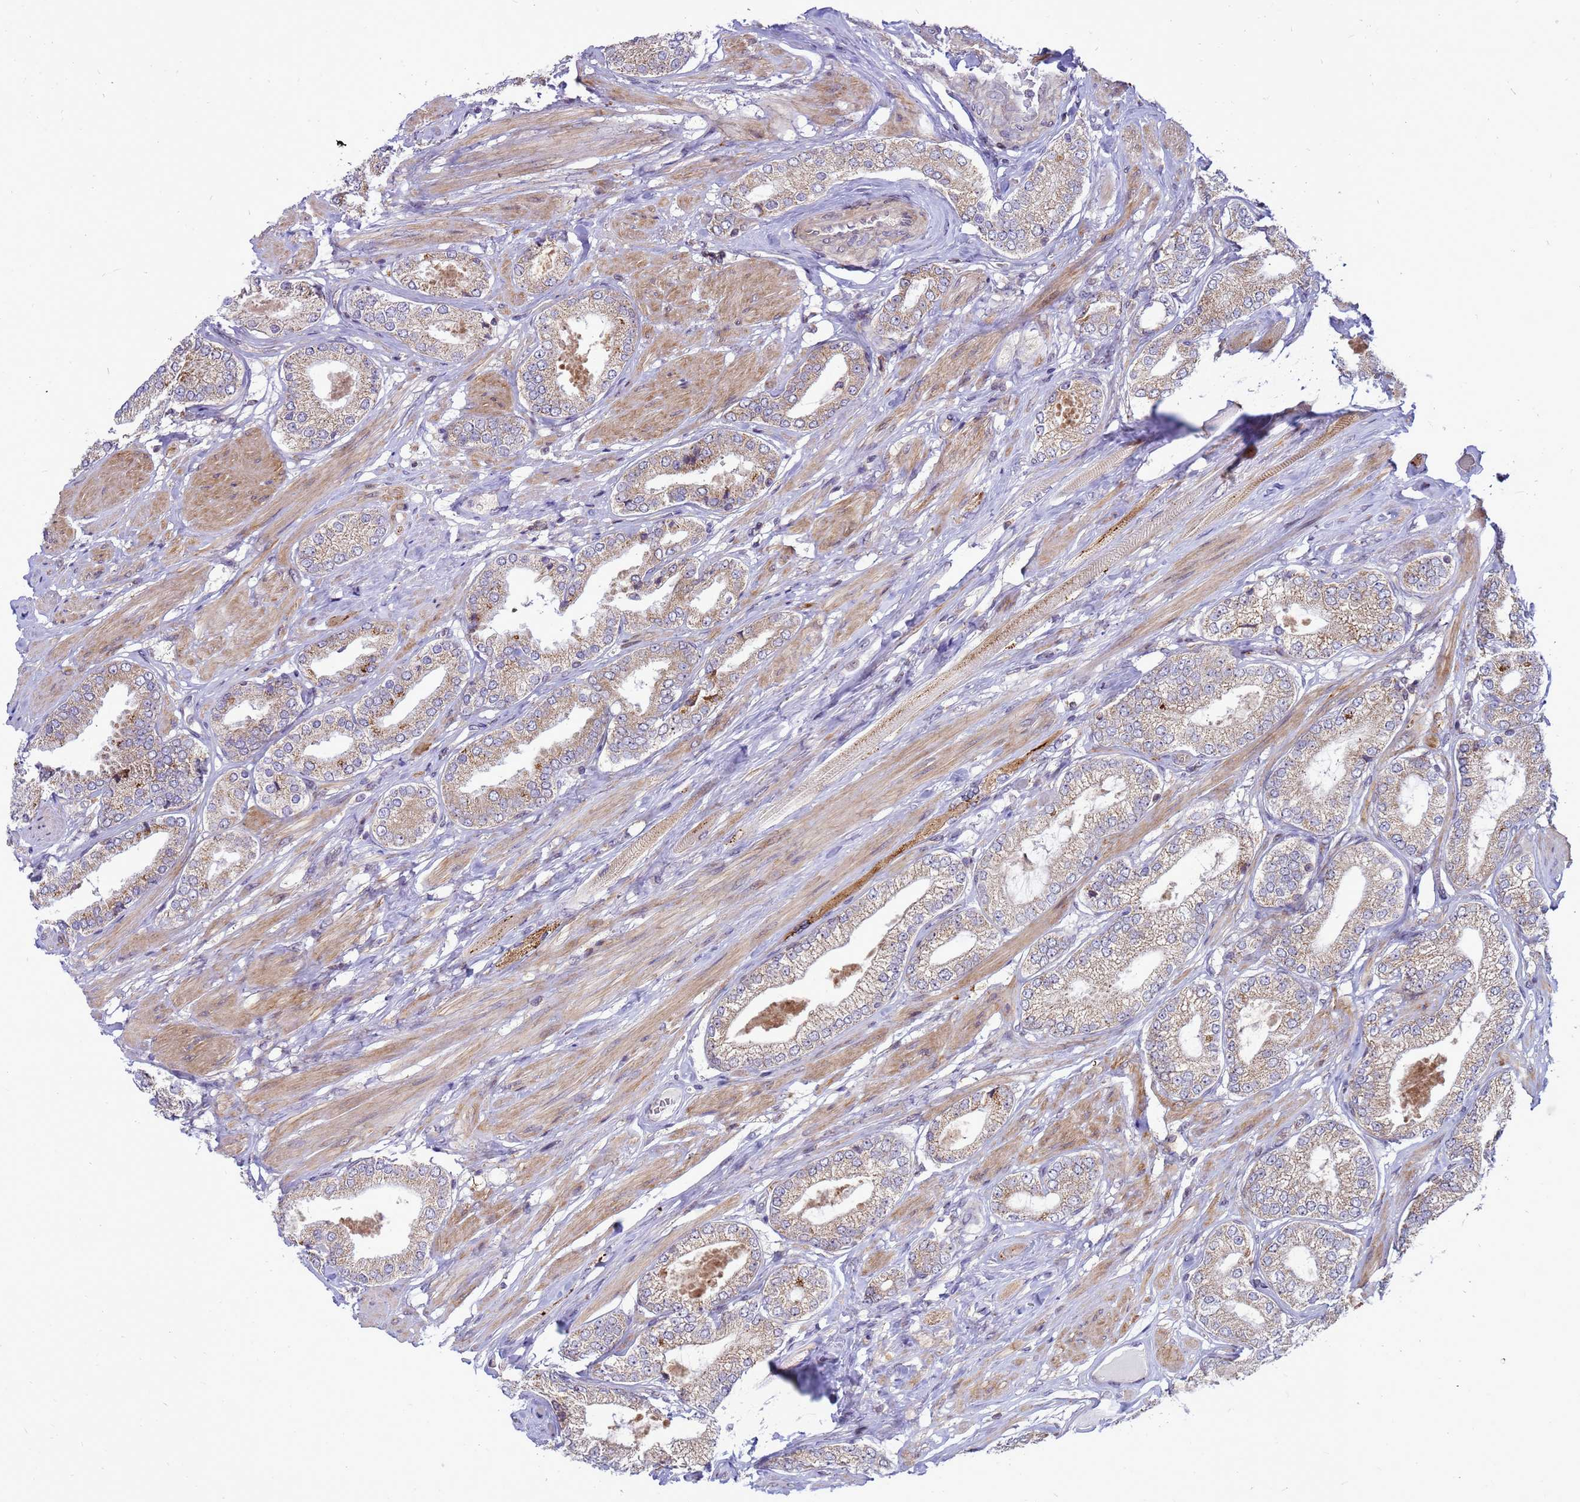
{"staining": {"intensity": "weak", "quantity": ">75%", "location": "cytoplasmic/membranous"}, "tissue": "prostate cancer", "cell_type": "Tumor cells", "image_type": "cancer", "snomed": [{"axis": "morphology", "description": "Adenocarcinoma, High grade"}, {"axis": "topography", "description": "Prostate and seminal vesicle, NOS"}], "caption": "This photomicrograph shows immunohistochemistry staining of prostate cancer, with low weak cytoplasmic/membranous staining in approximately >75% of tumor cells.", "gene": "C12orf43", "patient": {"sex": "male", "age": 64}}